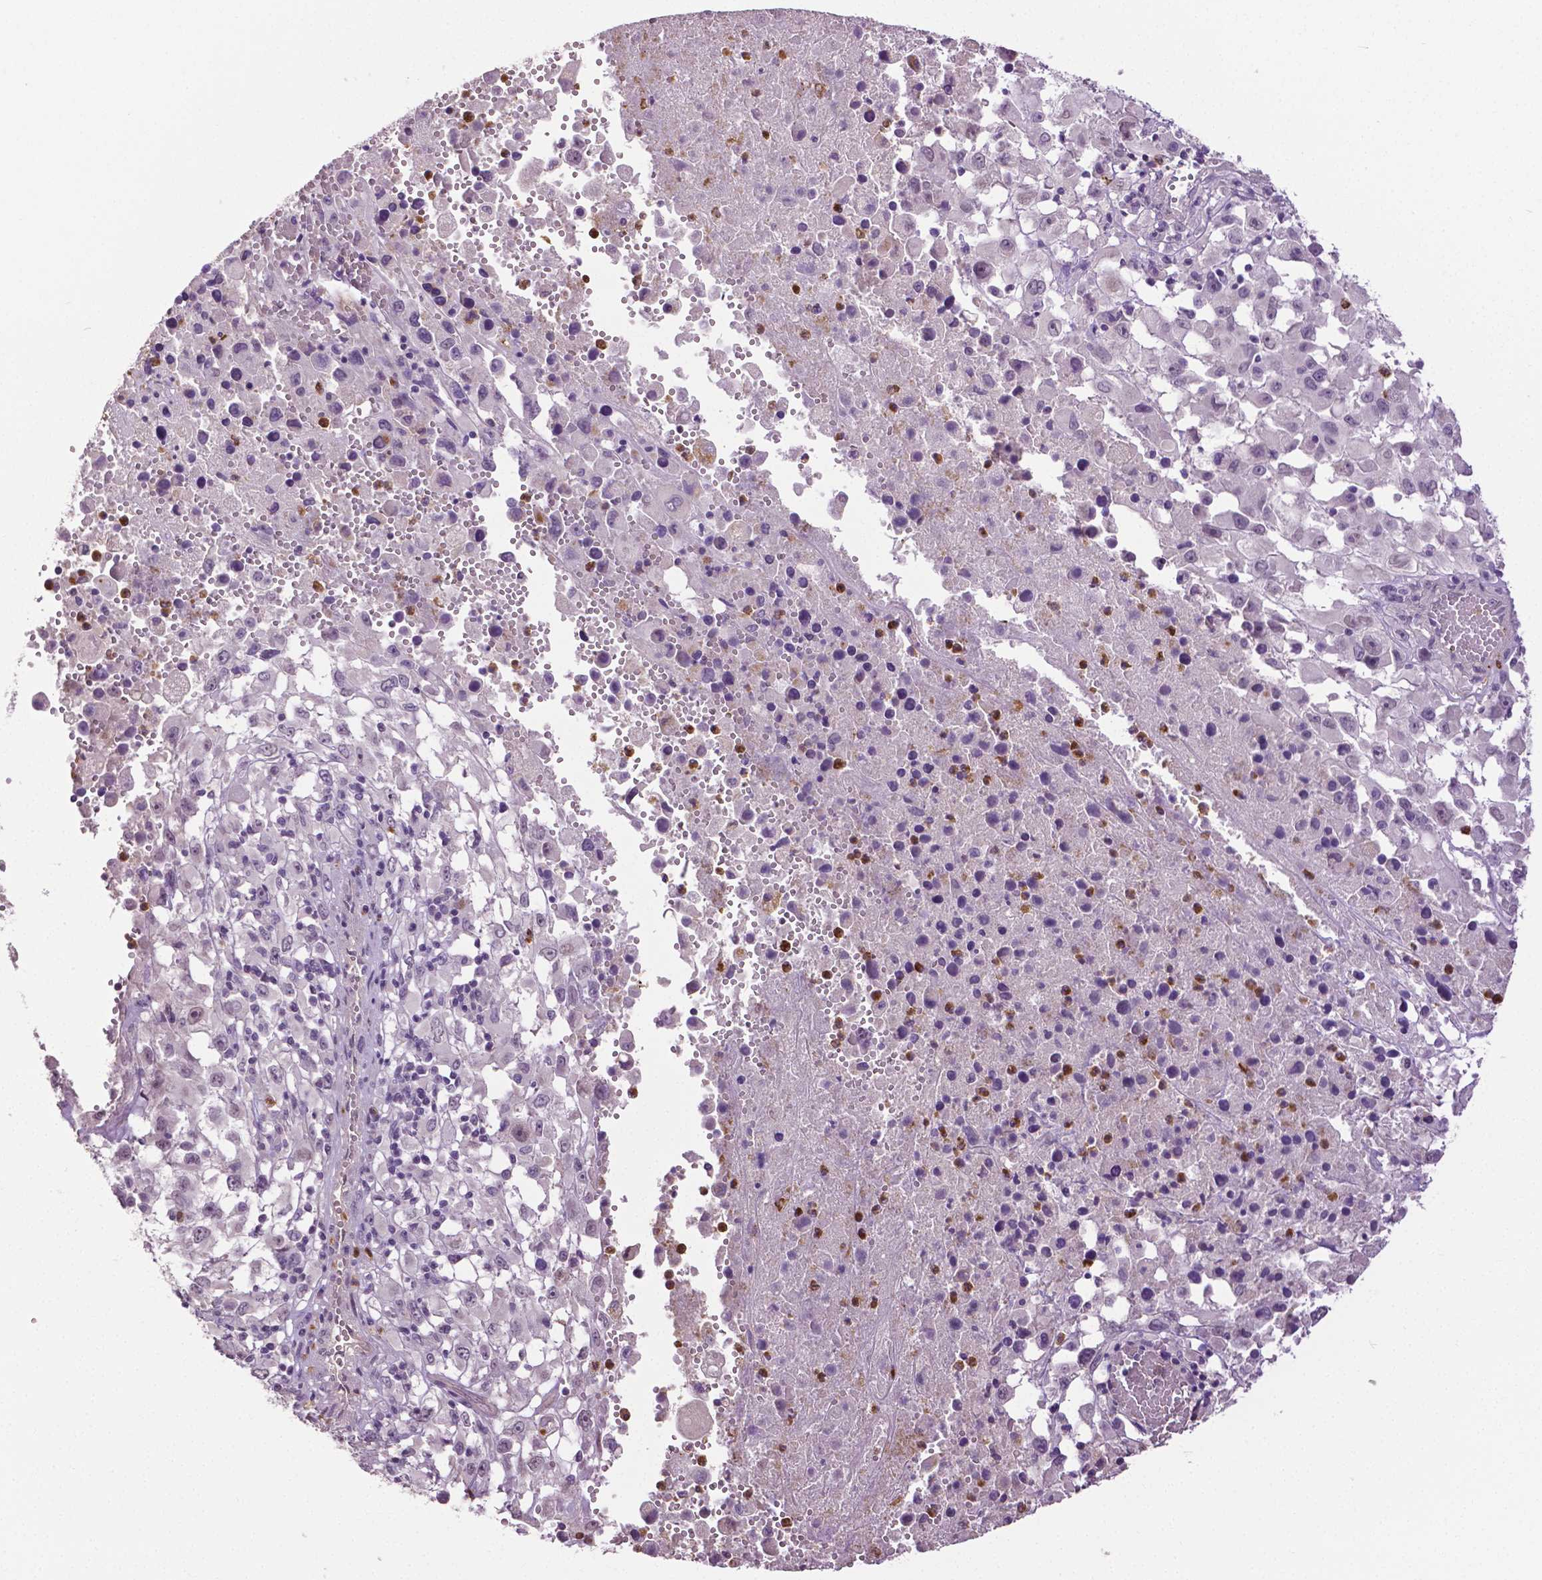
{"staining": {"intensity": "negative", "quantity": "none", "location": "none"}, "tissue": "melanoma", "cell_type": "Tumor cells", "image_type": "cancer", "snomed": [{"axis": "morphology", "description": "Malignant melanoma, Metastatic site"}, {"axis": "topography", "description": "Soft tissue"}], "caption": "There is no significant expression in tumor cells of malignant melanoma (metastatic site). The staining is performed using DAB brown chromogen with nuclei counter-stained in using hematoxylin.", "gene": "PTPN5", "patient": {"sex": "male", "age": 50}}